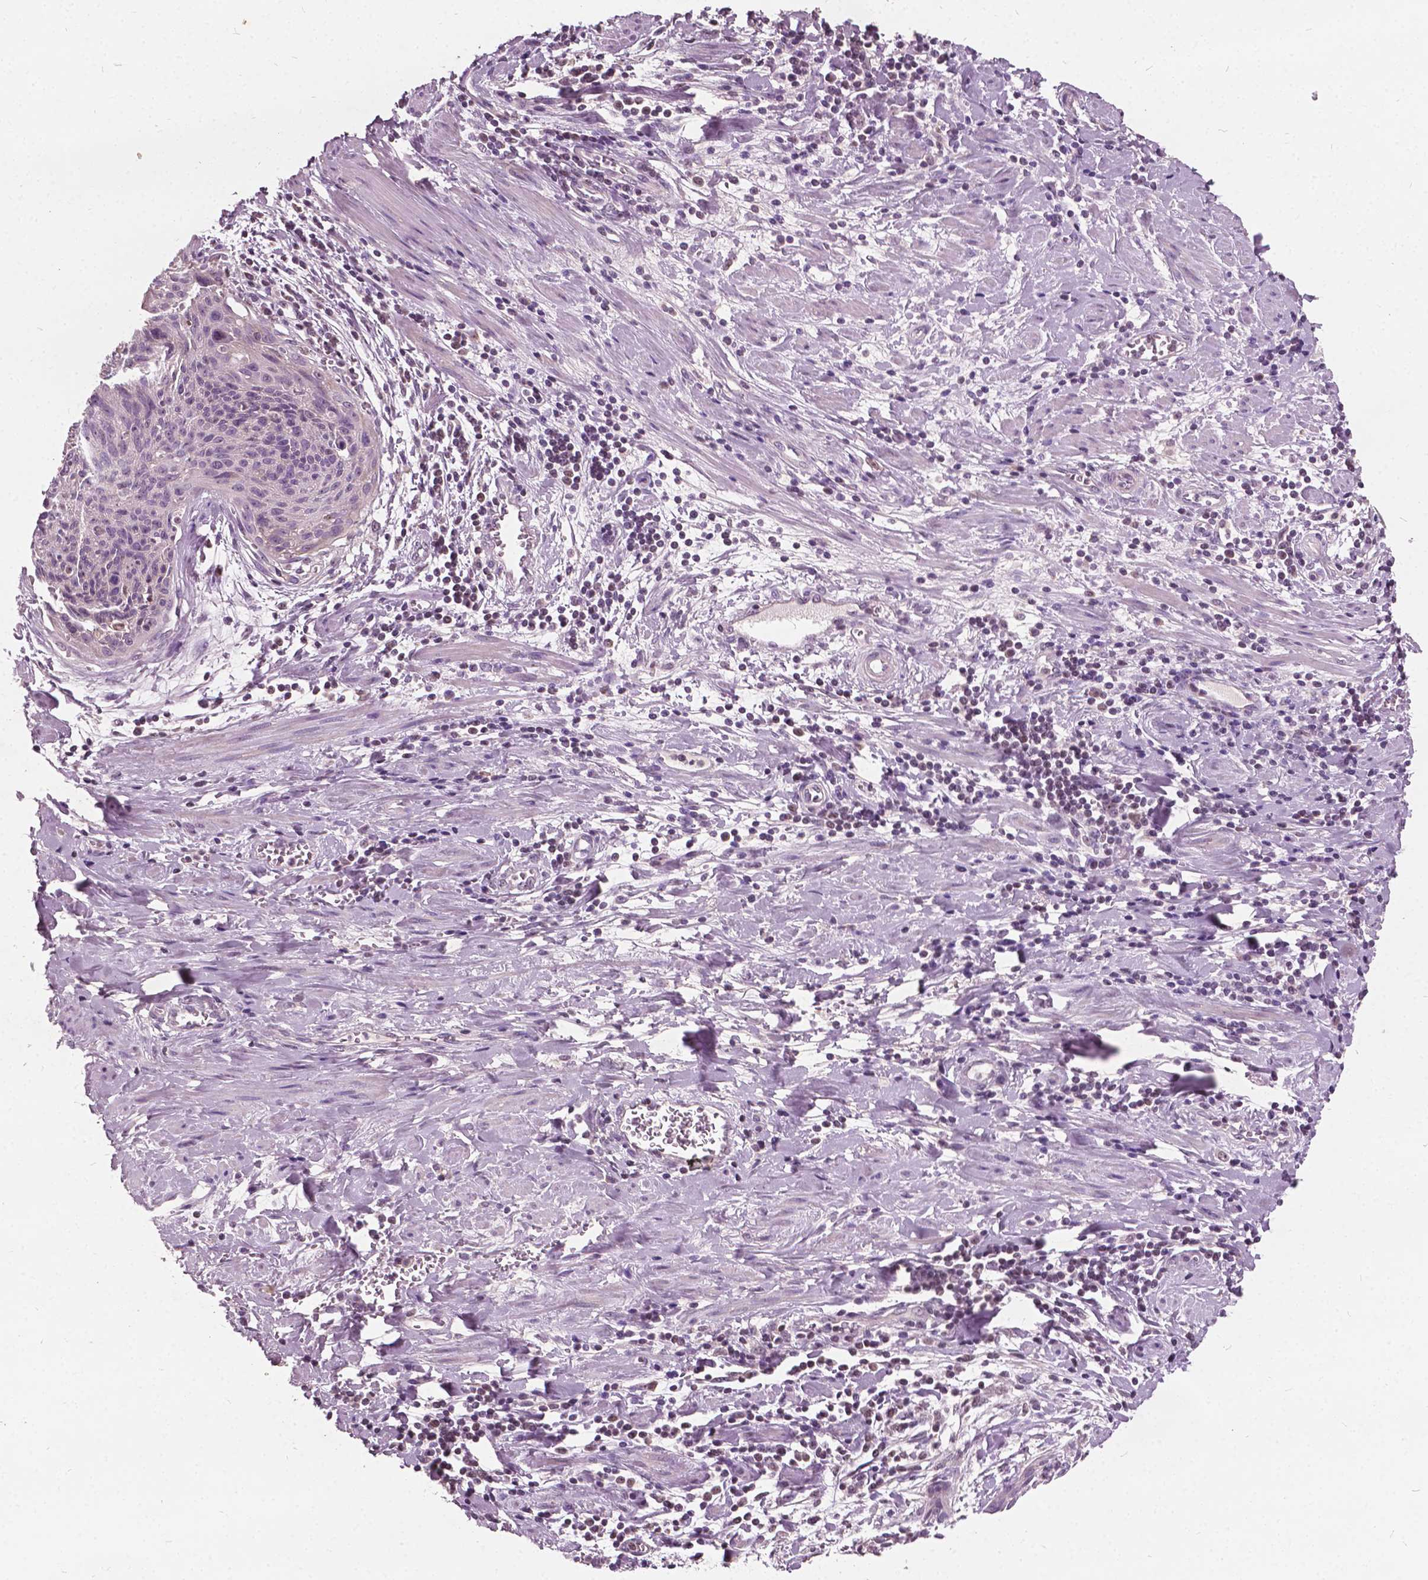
{"staining": {"intensity": "negative", "quantity": "none", "location": "none"}, "tissue": "cervical cancer", "cell_type": "Tumor cells", "image_type": "cancer", "snomed": [{"axis": "morphology", "description": "Squamous cell carcinoma, NOS"}, {"axis": "topography", "description": "Cervix"}], "caption": "The immunohistochemistry histopathology image has no significant staining in tumor cells of cervical cancer tissue.", "gene": "ODF3L2", "patient": {"sex": "female", "age": 55}}